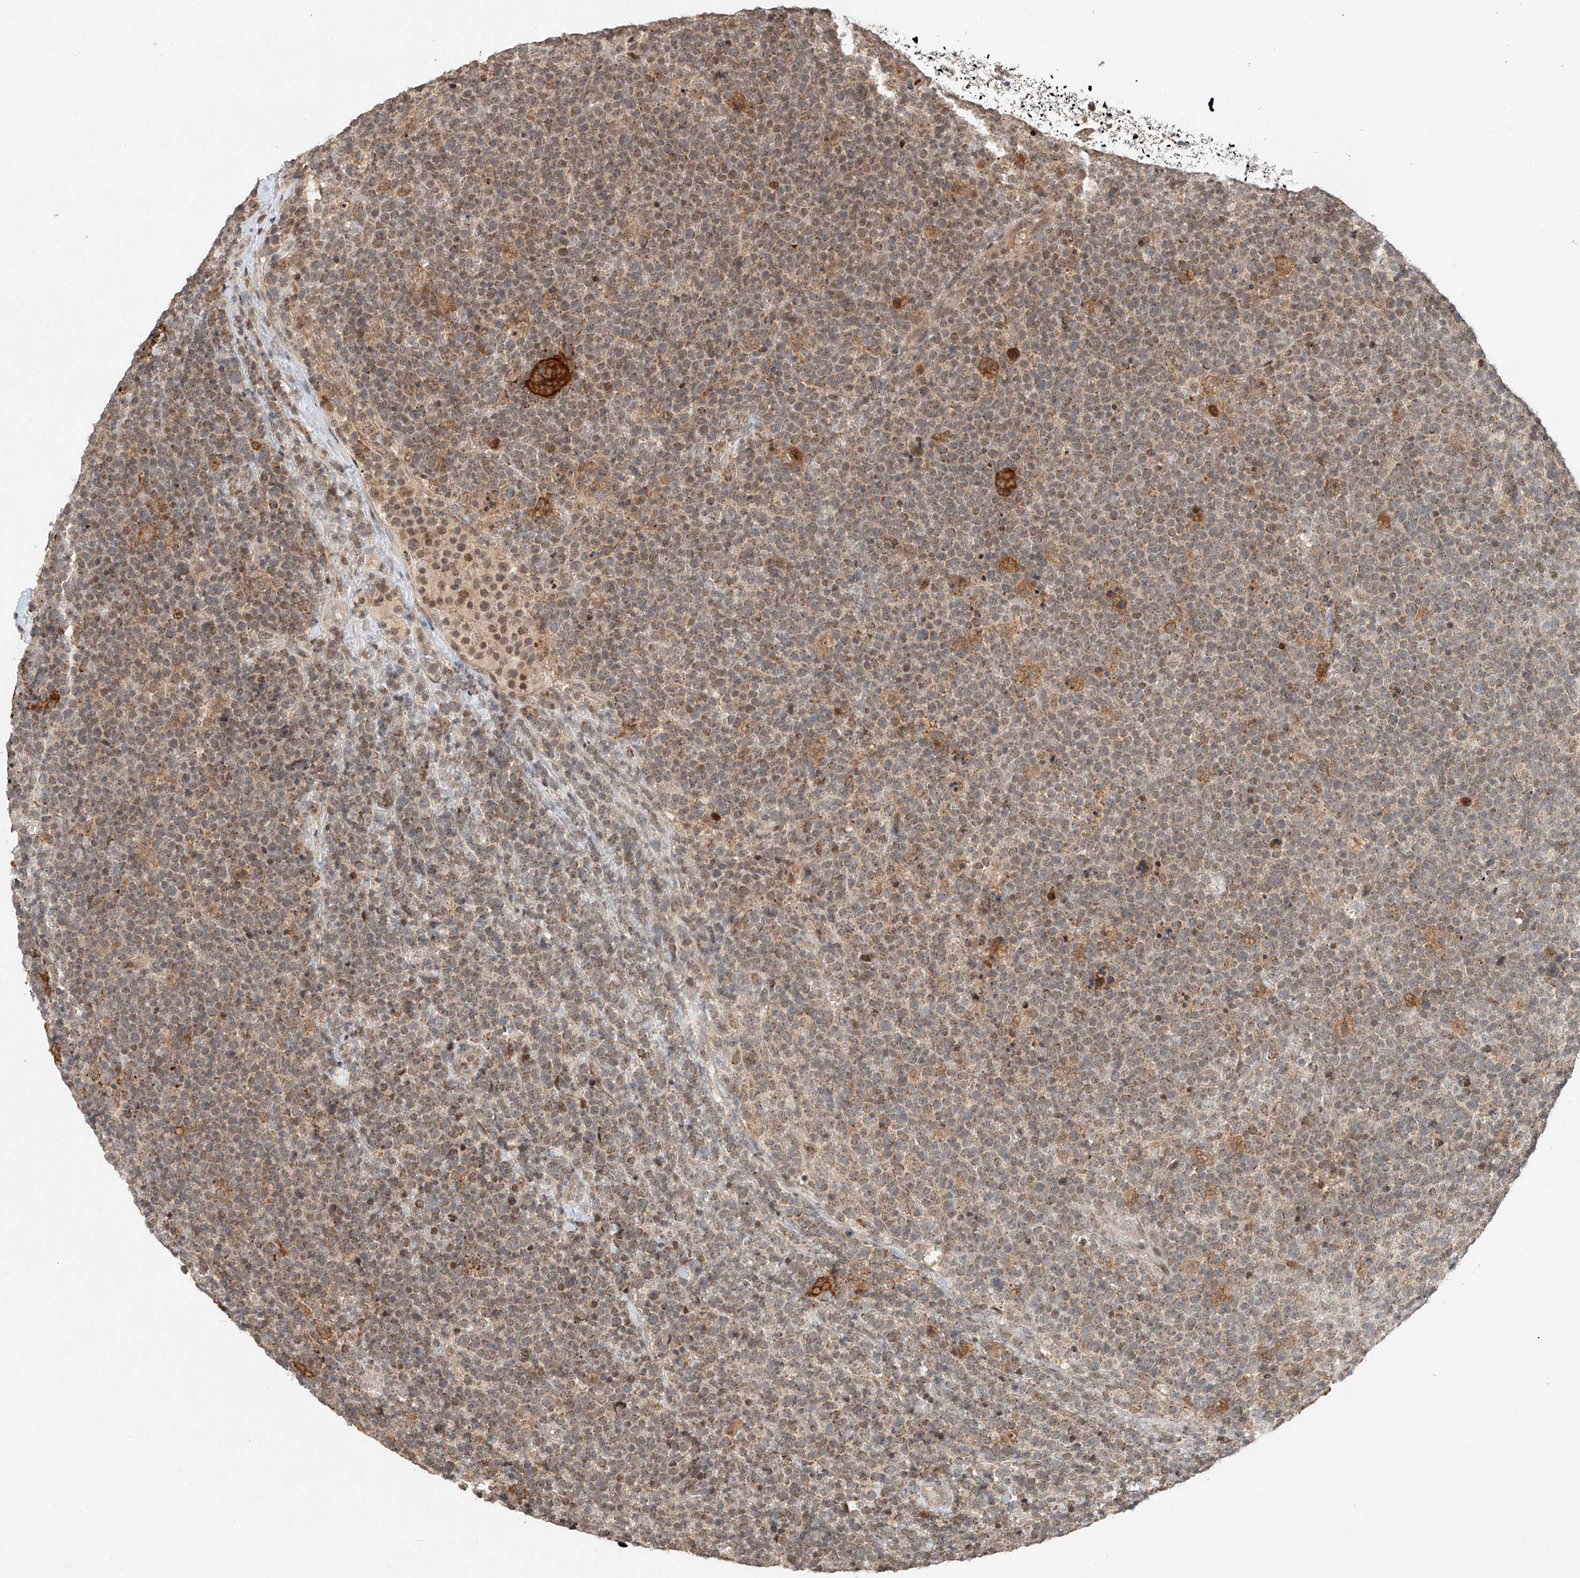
{"staining": {"intensity": "weak", "quantity": ">75%", "location": "cytoplasmic/membranous"}, "tissue": "lymphoma", "cell_type": "Tumor cells", "image_type": "cancer", "snomed": [{"axis": "morphology", "description": "Malignant lymphoma, non-Hodgkin's type, High grade"}, {"axis": "topography", "description": "Lymph node"}], "caption": "Human lymphoma stained with a brown dye demonstrates weak cytoplasmic/membranous positive expression in about >75% of tumor cells.", "gene": "SYTL3", "patient": {"sex": "male", "age": 61}}